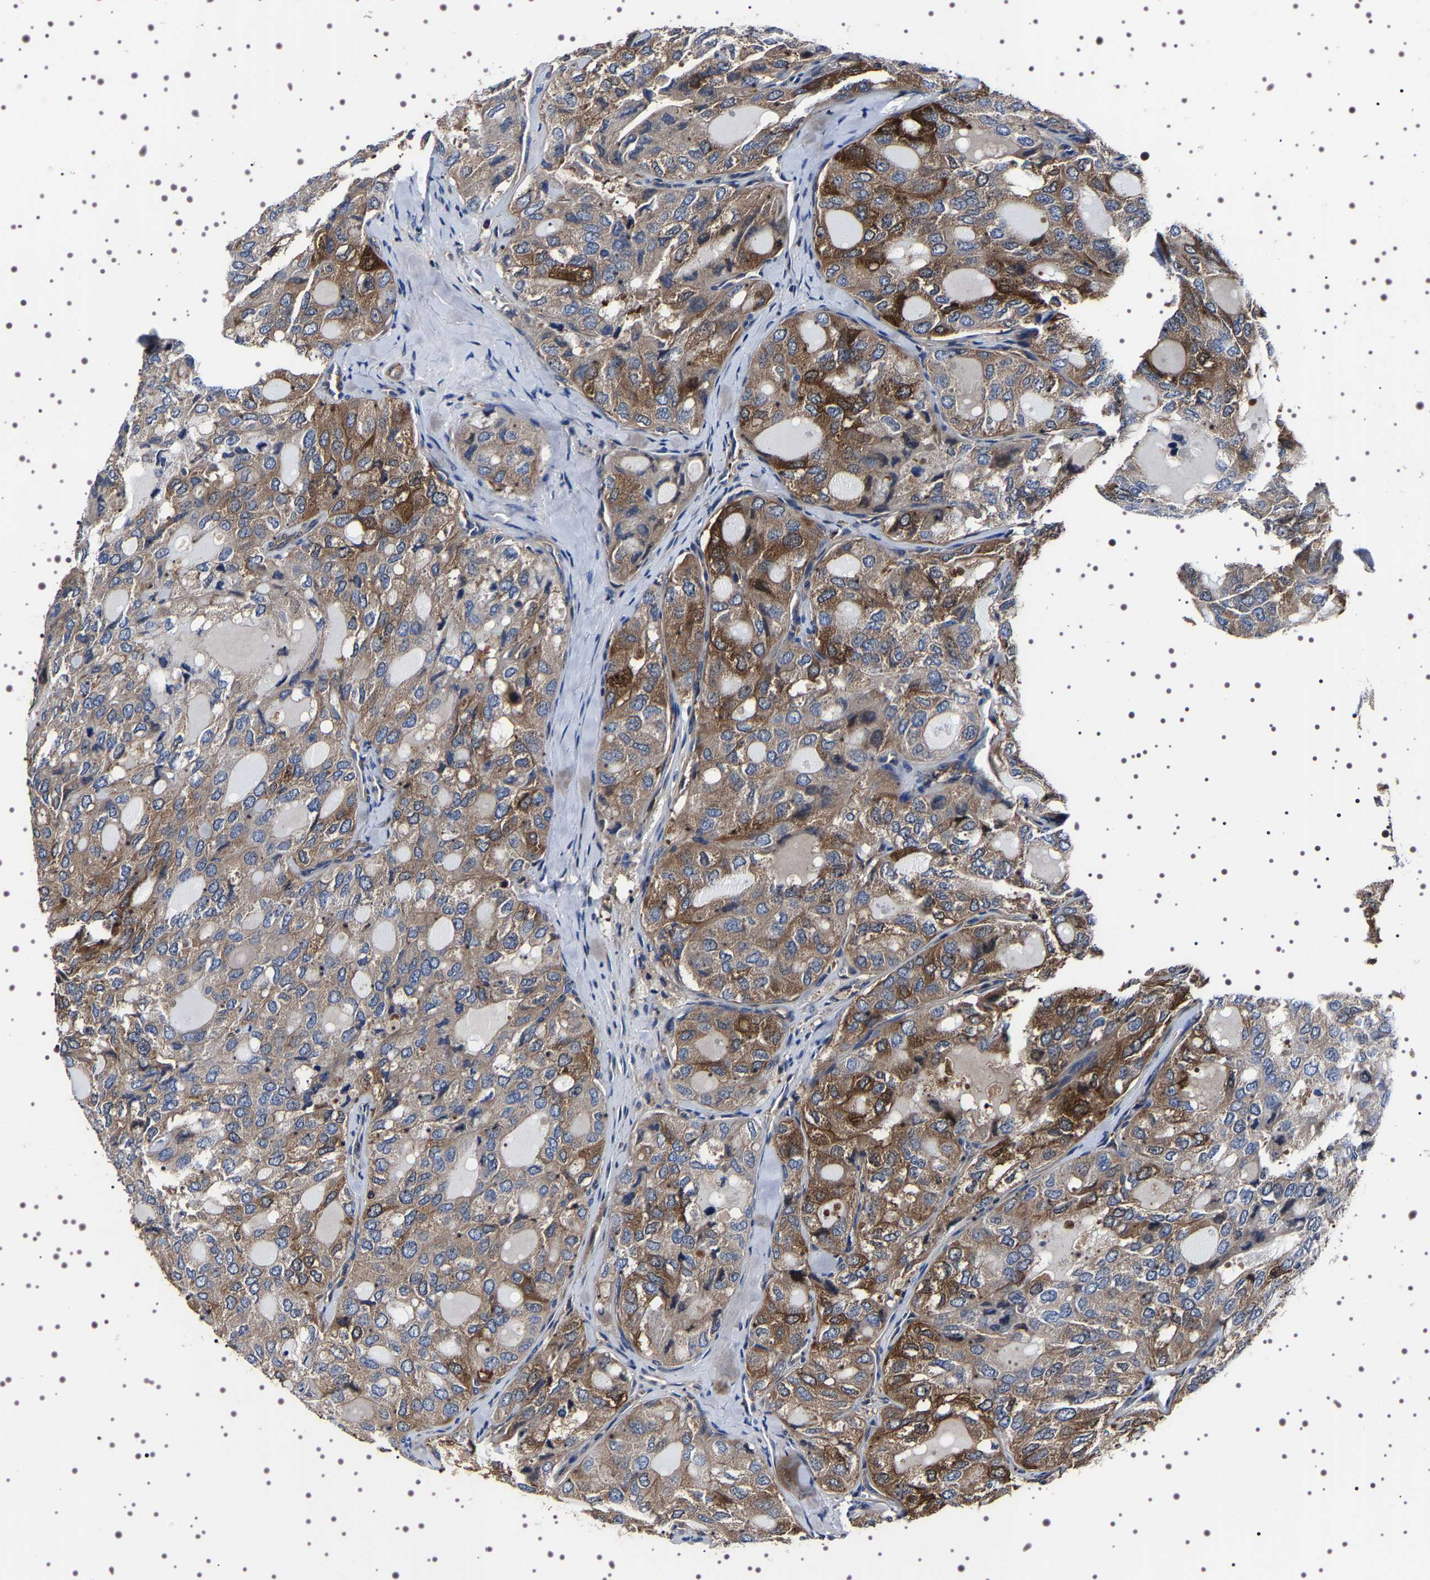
{"staining": {"intensity": "moderate", "quantity": ">75%", "location": "cytoplasmic/membranous"}, "tissue": "thyroid cancer", "cell_type": "Tumor cells", "image_type": "cancer", "snomed": [{"axis": "morphology", "description": "Follicular adenoma carcinoma, NOS"}, {"axis": "topography", "description": "Thyroid gland"}], "caption": "Immunohistochemistry (IHC) of human thyroid cancer reveals medium levels of moderate cytoplasmic/membranous expression in about >75% of tumor cells.", "gene": "WDR1", "patient": {"sex": "male", "age": 75}}